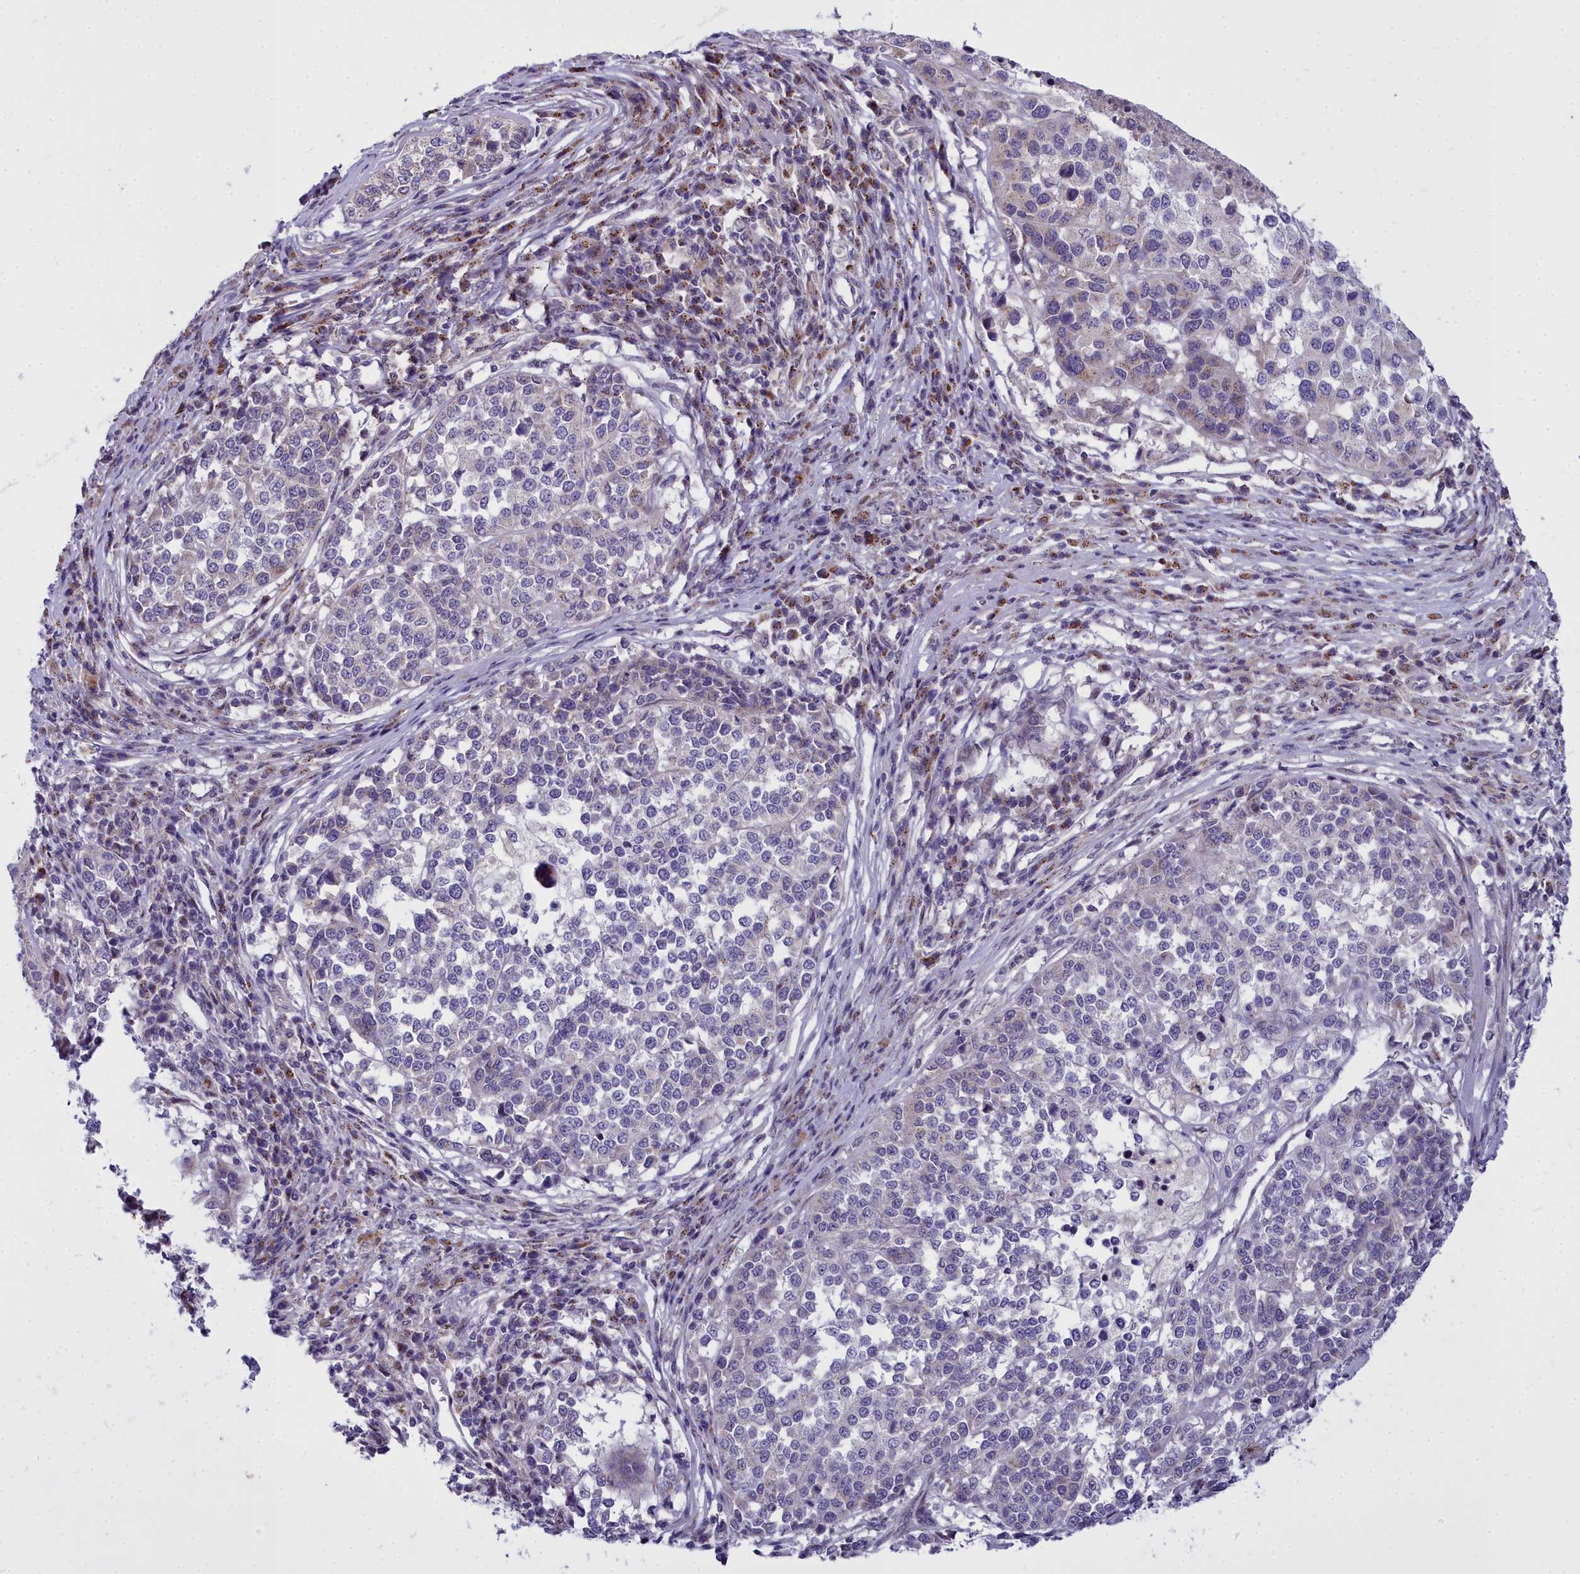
{"staining": {"intensity": "negative", "quantity": "none", "location": "none"}, "tissue": "melanoma", "cell_type": "Tumor cells", "image_type": "cancer", "snomed": [{"axis": "morphology", "description": "Malignant melanoma, Metastatic site"}, {"axis": "topography", "description": "Lymph node"}], "caption": "This is a micrograph of immunohistochemistry staining of melanoma, which shows no positivity in tumor cells.", "gene": "WDPCP", "patient": {"sex": "male", "age": 44}}